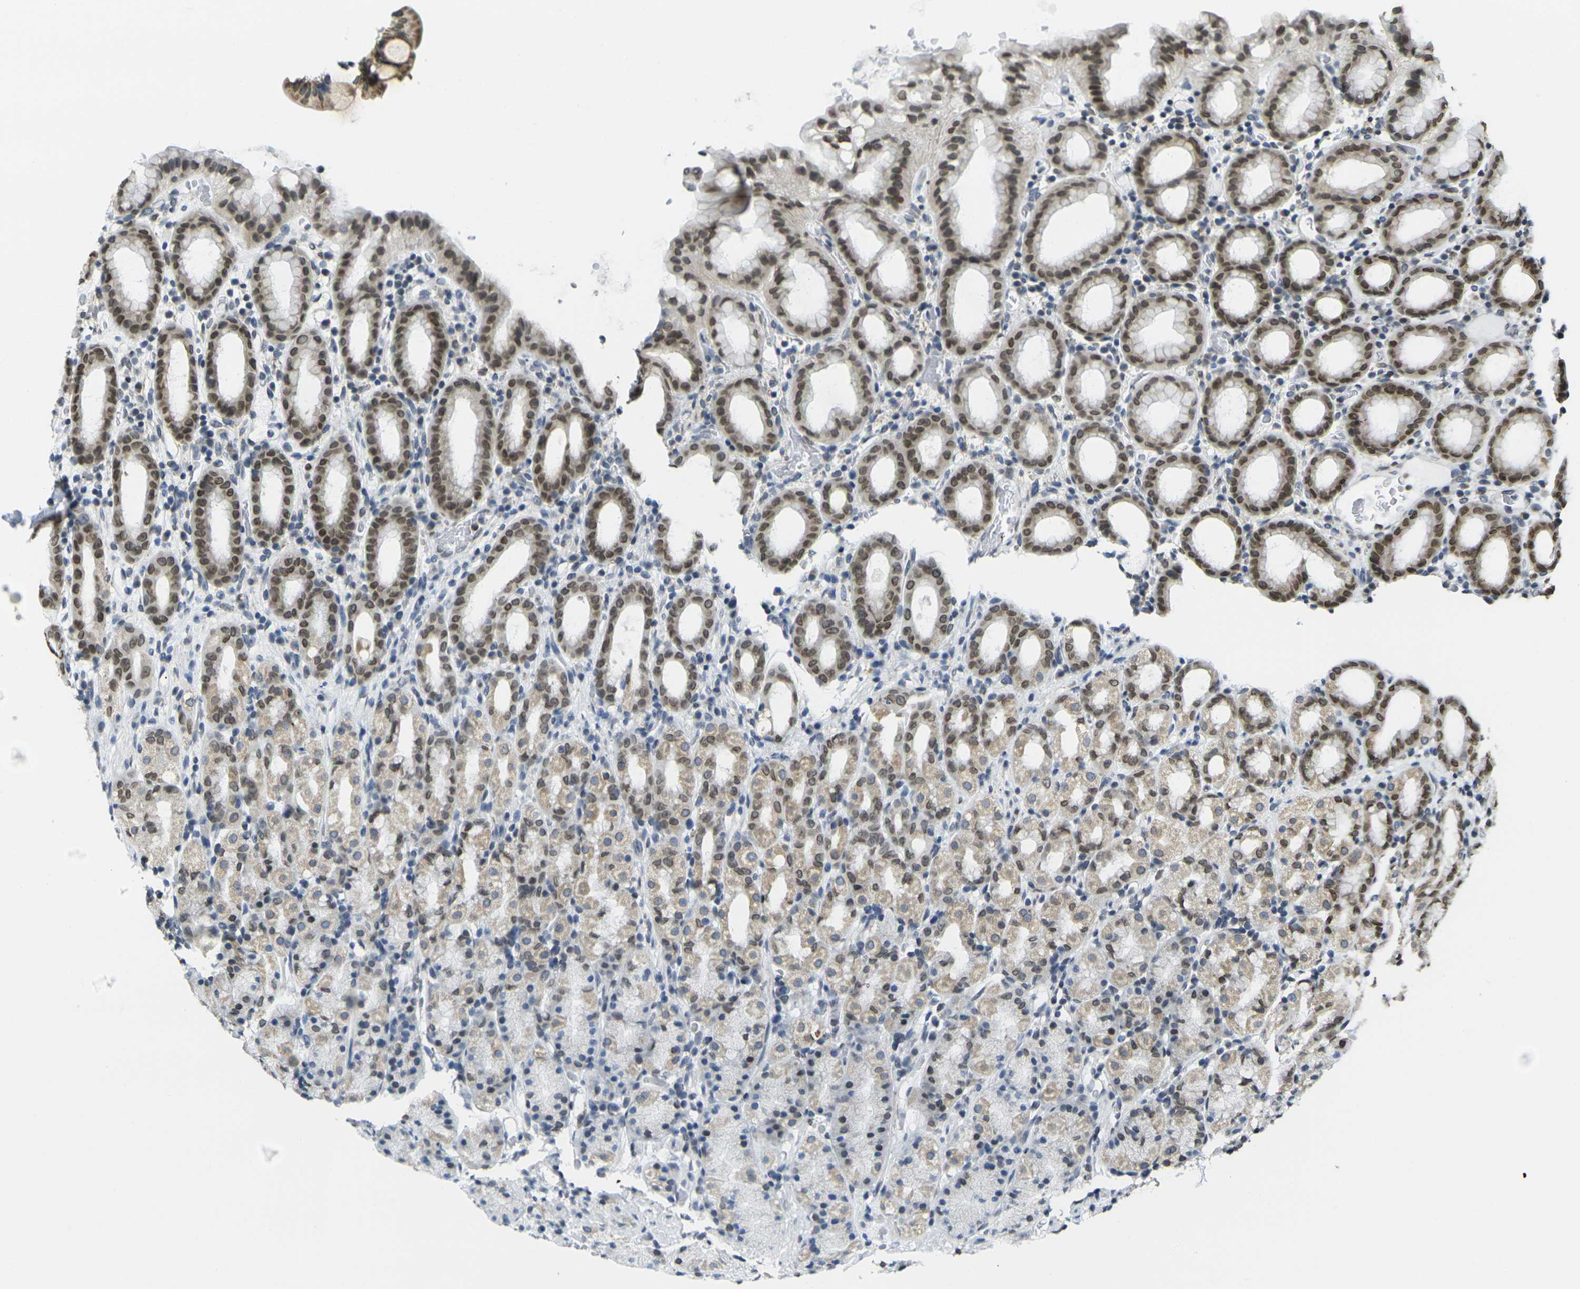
{"staining": {"intensity": "moderate", "quantity": "25%-75%", "location": "cytoplasmic/membranous,nuclear"}, "tissue": "stomach", "cell_type": "Glandular cells", "image_type": "normal", "snomed": [{"axis": "morphology", "description": "Normal tissue, NOS"}, {"axis": "topography", "description": "Stomach, upper"}], "caption": "The immunohistochemical stain shows moderate cytoplasmic/membranous,nuclear positivity in glandular cells of normal stomach.", "gene": "BRDT", "patient": {"sex": "male", "age": 68}}